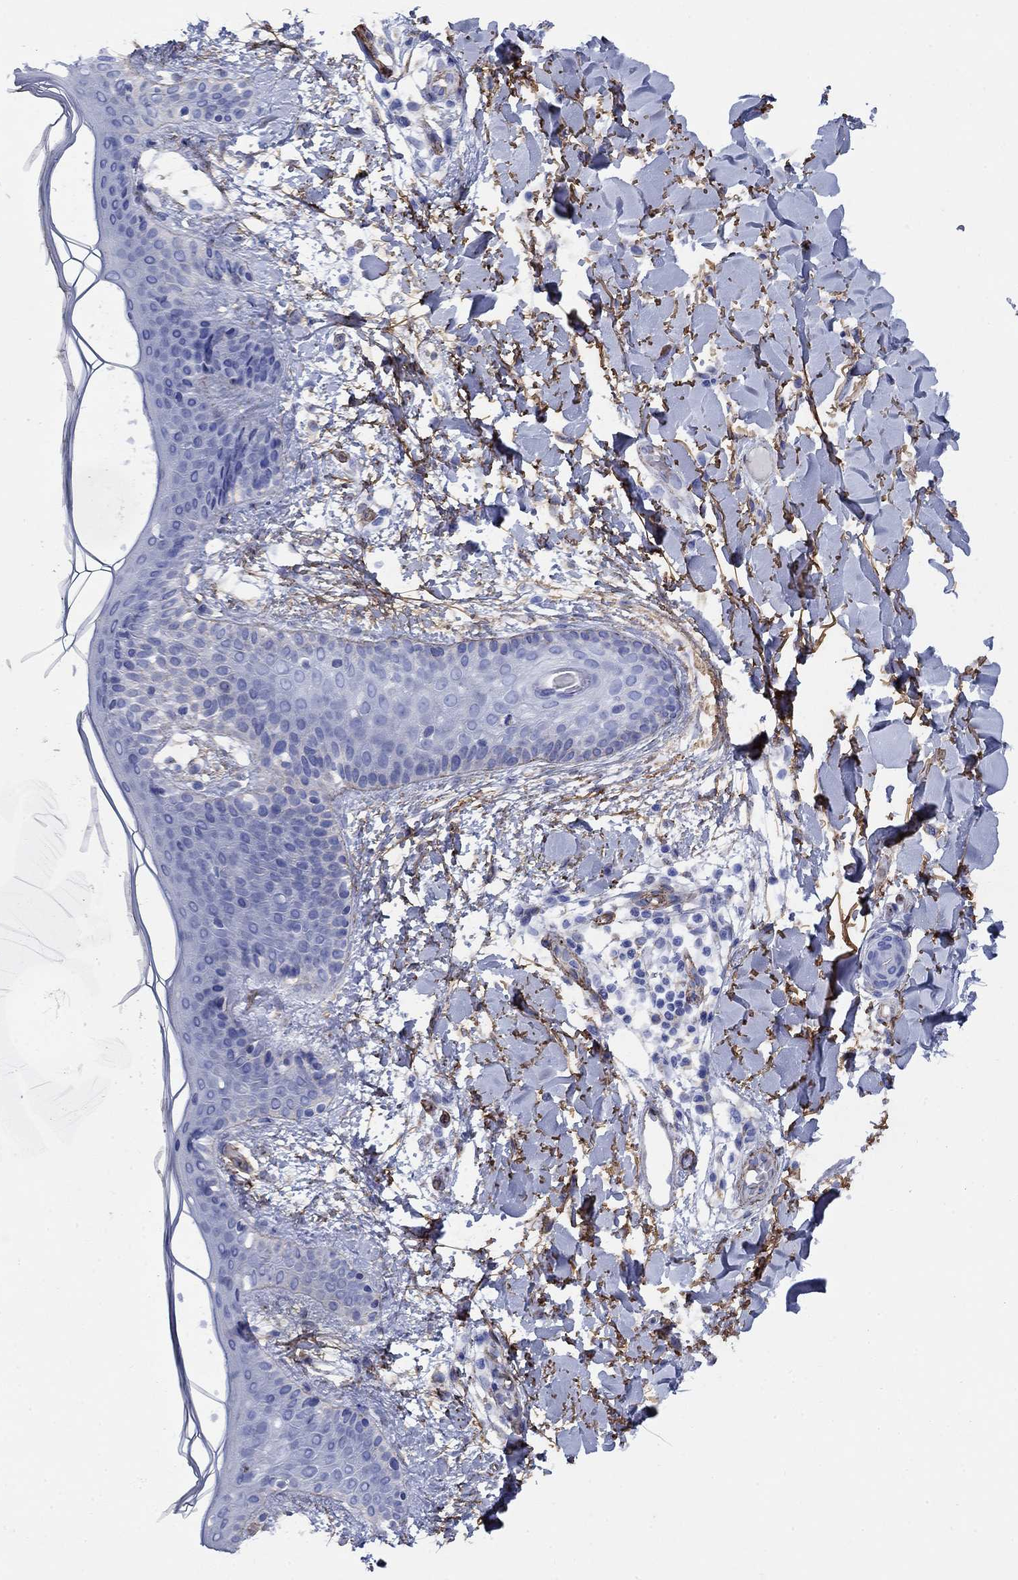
{"staining": {"intensity": "negative", "quantity": "none", "location": "none"}, "tissue": "skin", "cell_type": "Fibroblasts", "image_type": "normal", "snomed": [{"axis": "morphology", "description": "Normal tissue, NOS"}, {"axis": "topography", "description": "Skin"}], "caption": "High magnification brightfield microscopy of unremarkable skin stained with DAB (3,3'-diaminobenzidine) (brown) and counterstained with hematoxylin (blue): fibroblasts show no significant expression.", "gene": "VTN", "patient": {"sex": "female", "age": 34}}